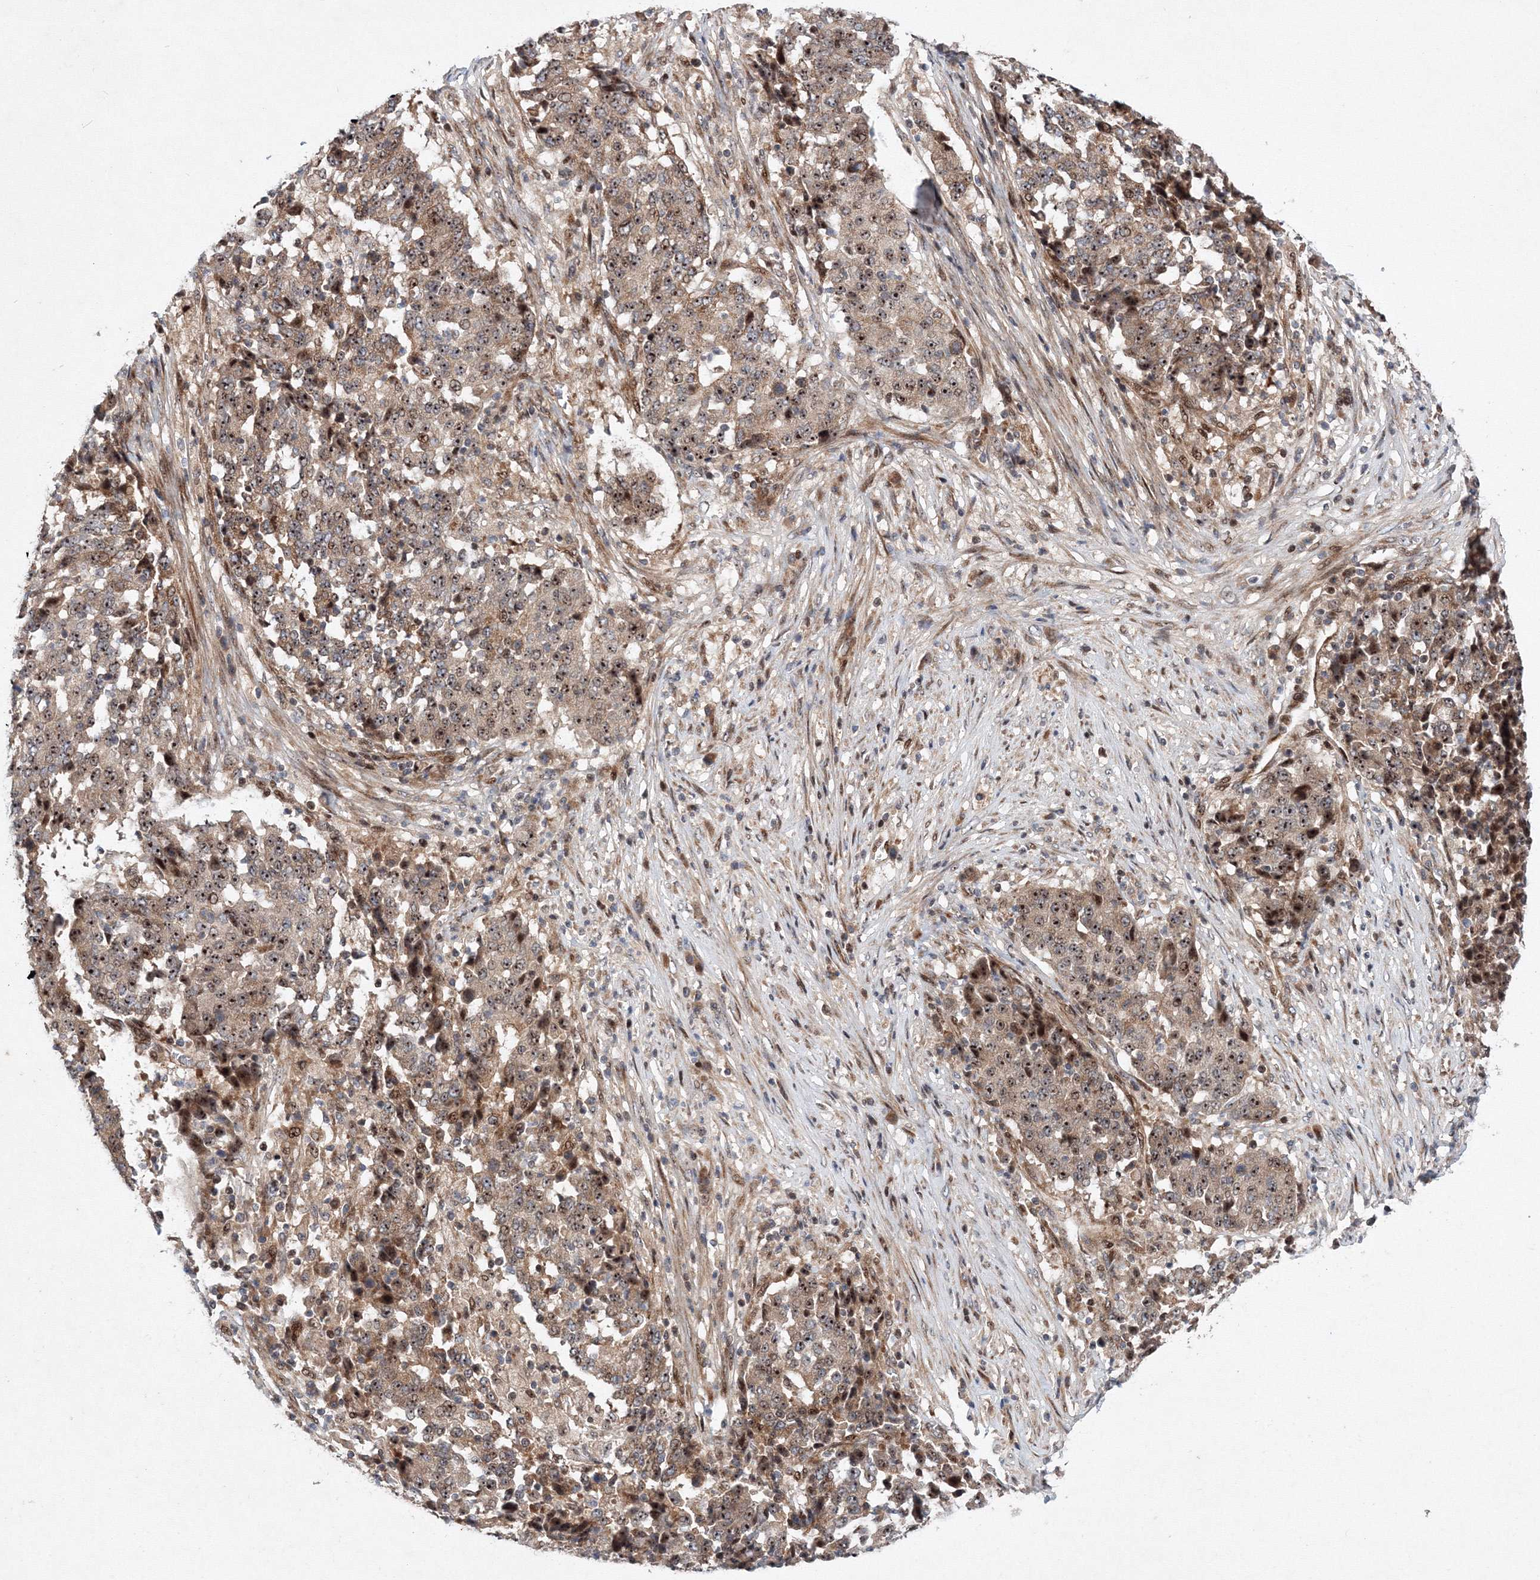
{"staining": {"intensity": "moderate", "quantity": ">75%", "location": "cytoplasmic/membranous,nuclear"}, "tissue": "stomach cancer", "cell_type": "Tumor cells", "image_type": "cancer", "snomed": [{"axis": "morphology", "description": "Adenocarcinoma, NOS"}, {"axis": "topography", "description": "Stomach"}], "caption": "Moderate cytoplasmic/membranous and nuclear positivity for a protein is seen in approximately >75% of tumor cells of adenocarcinoma (stomach) using immunohistochemistry (IHC).", "gene": "ANKAR", "patient": {"sex": "male", "age": 59}}